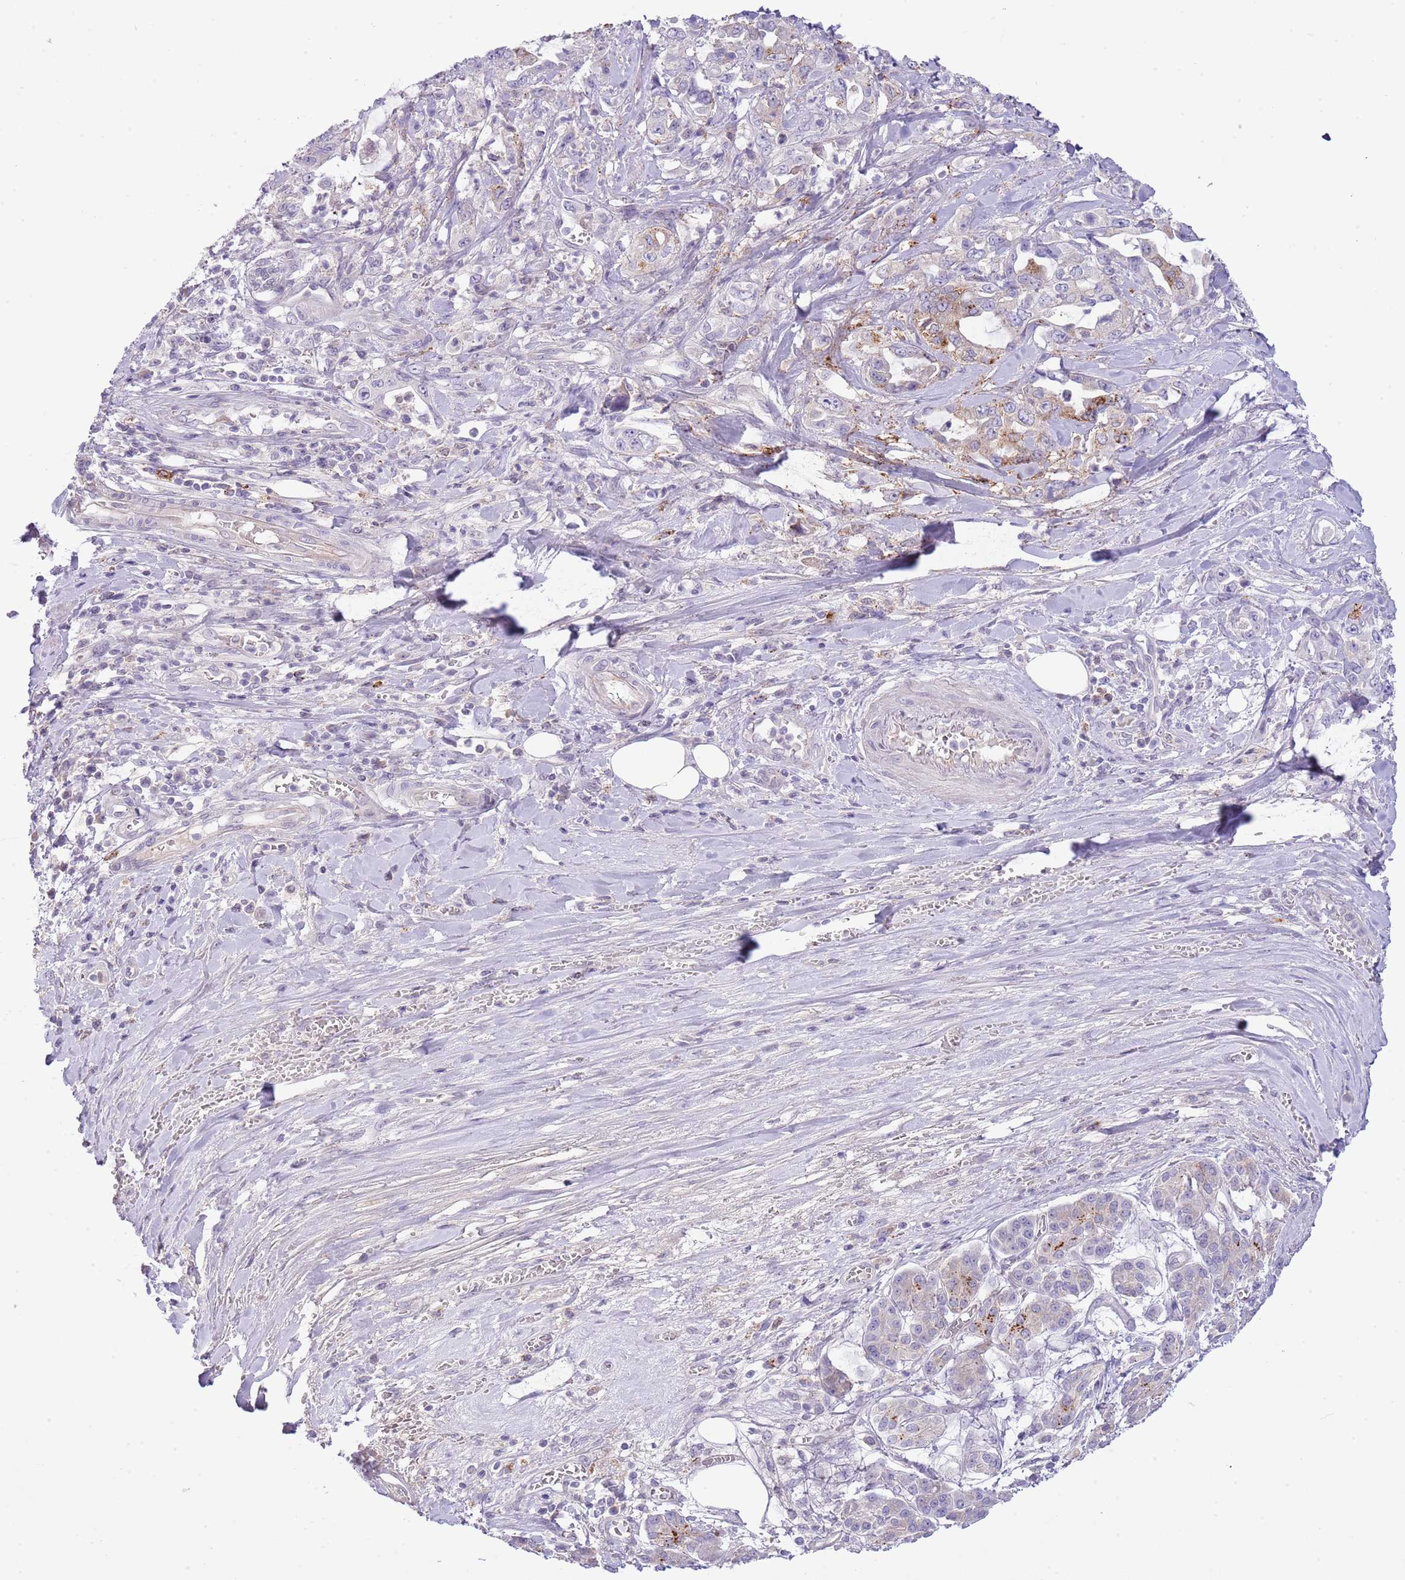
{"staining": {"intensity": "moderate", "quantity": "<25%", "location": "cytoplasmic/membranous"}, "tissue": "pancreatic cancer", "cell_type": "Tumor cells", "image_type": "cancer", "snomed": [{"axis": "morphology", "description": "Adenocarcinoma, NOS"}, {"axis": "topography", "description": "Pancreas"}], "caption": "About <25% of tumor cells in pancreatic cancer (adenocarcinoma) demonstrate moderate cytoplasmic/membranous protein staining as visualized by brown immunohistochemical staining.", "gene": "ABHD17A", "patient": {"sex": "female", "age": 61}}